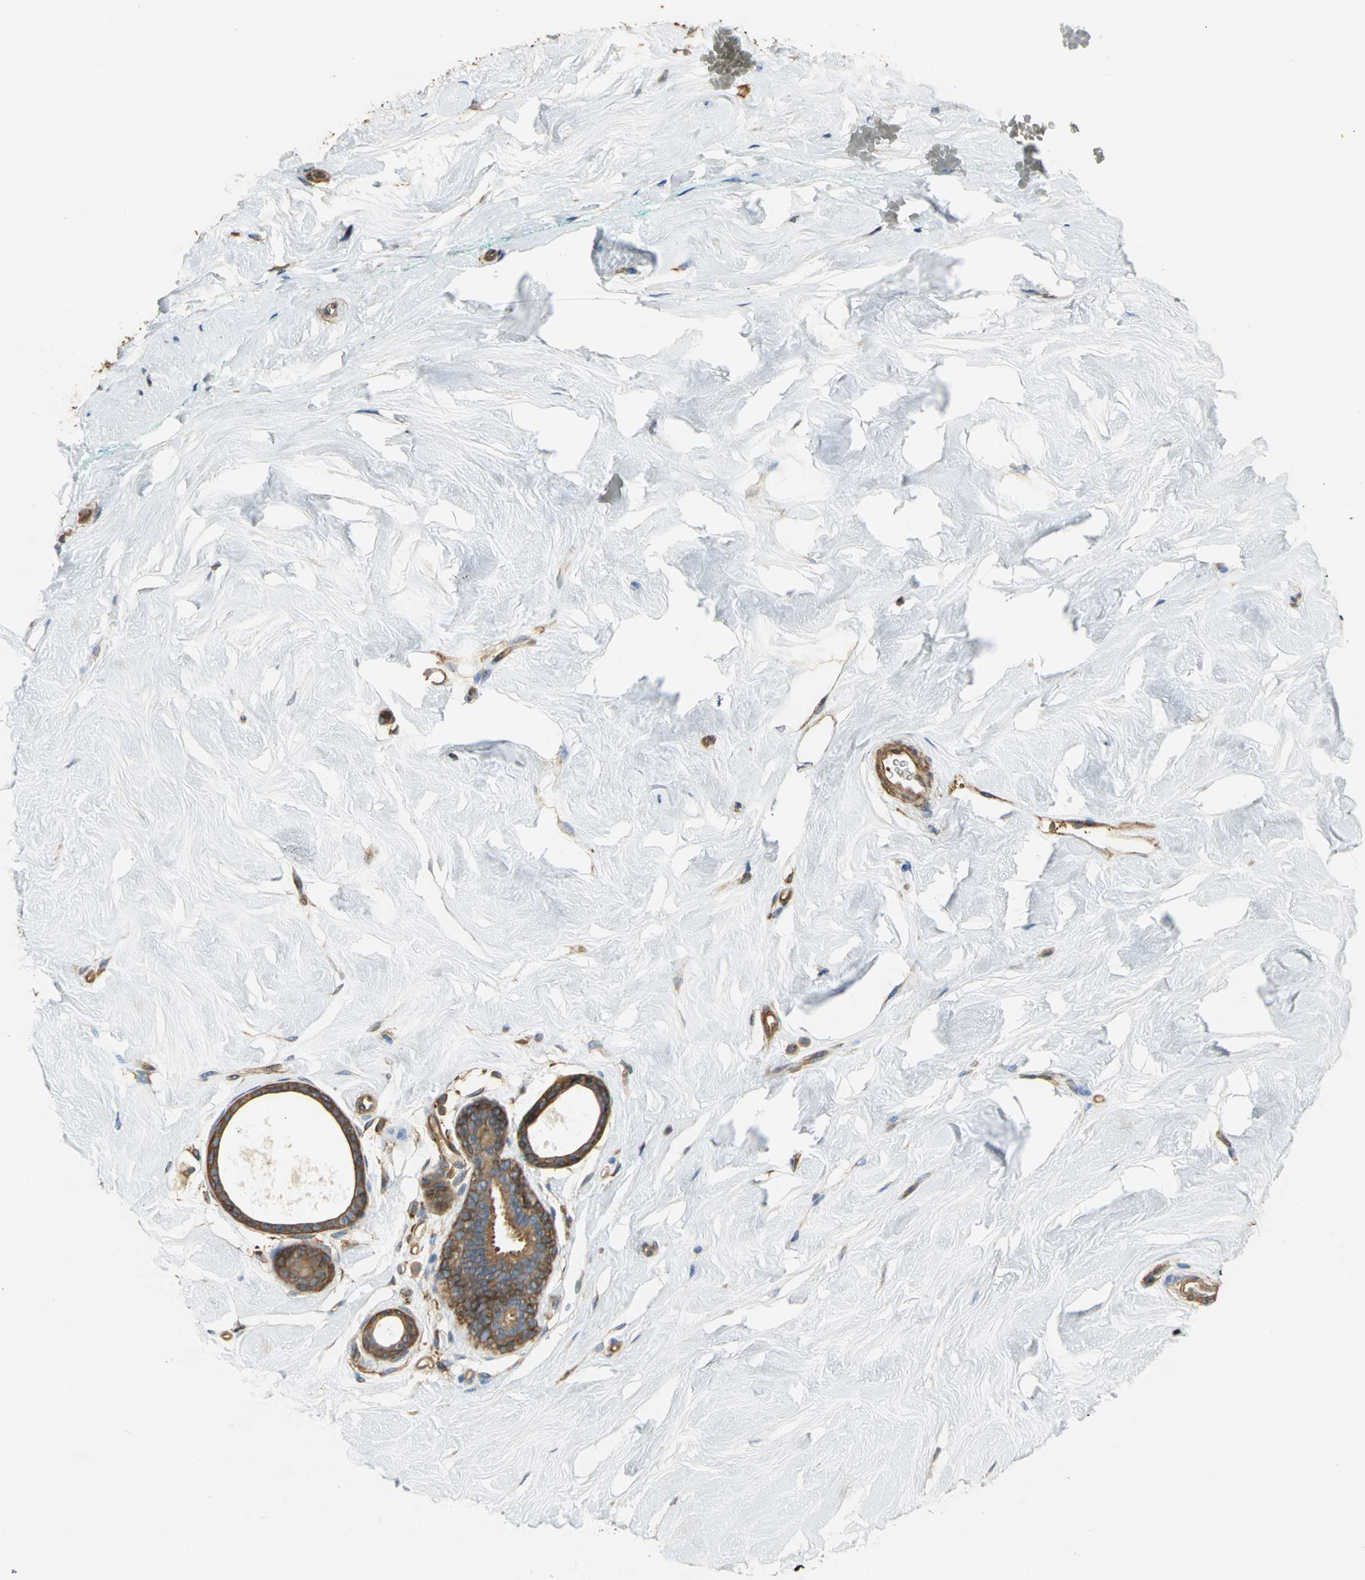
{"staining": {"intensity": "weak", "quantity": ">75%", "location": "cytoplasmic/membranous"}, "tissue": "breast", "cell_type": "Adipocytes", "image_type": "normal", "snomed": [{"axis": "morphology", "description": "Normal tissue, NOS"}, {"axis": "topography", "description": "Breast"}], "caption": "IHC staining of unremarkable breast, which exhibits low levels of weak cytoplasmic/membranous expression in approximately >75% of adipocytes indicating weak cytoplasmic/membranous protein staining. The staining was performed using DAB (3,3'-diaminobenzidine) (brown) for protein detection and nuclei were counterstained in hematoxylin (blue).", "gene": "TLN1", "patient": {"sex": "female", "age": 52}}